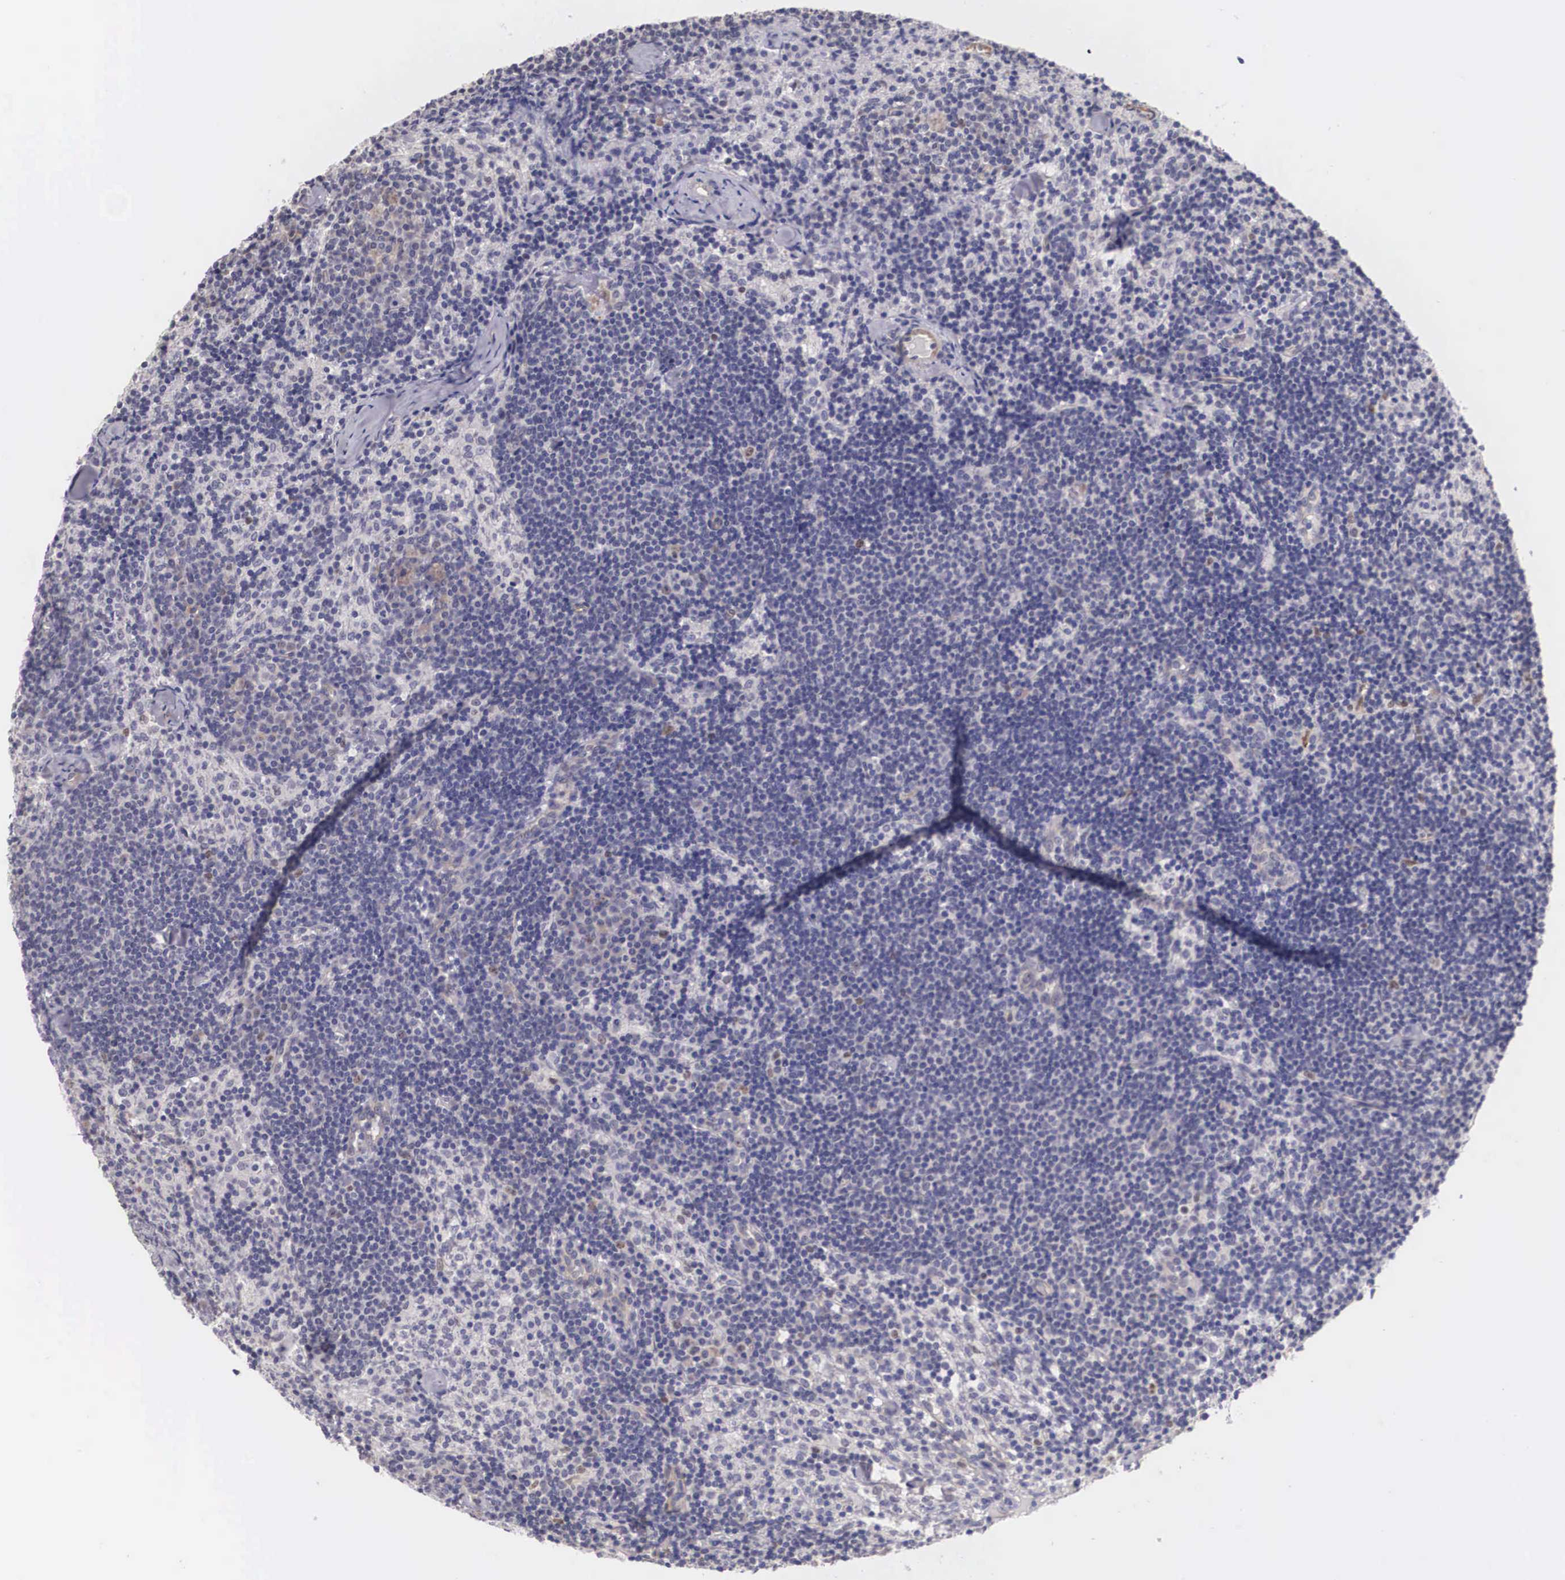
{"staining": {"intensity": "weak", "quantity": "<25%", "location": "nuclear"}, "tissue": "lymph node", "cell_type": "Germinal center cells", "image_type": "normal", "snomed": [{"axis": "morphology", "description": "Normal tissue, NOS"}, {"axis": "topography", "description": "Lymph node"}], "caption": "A high-resolution histopathology image shows immunohistochemistry staining of benign lymph node, which shows no significant staining in germinal center cells.", "gene": "ENOX2", "patient": {"sex": "female", "age": 35}}